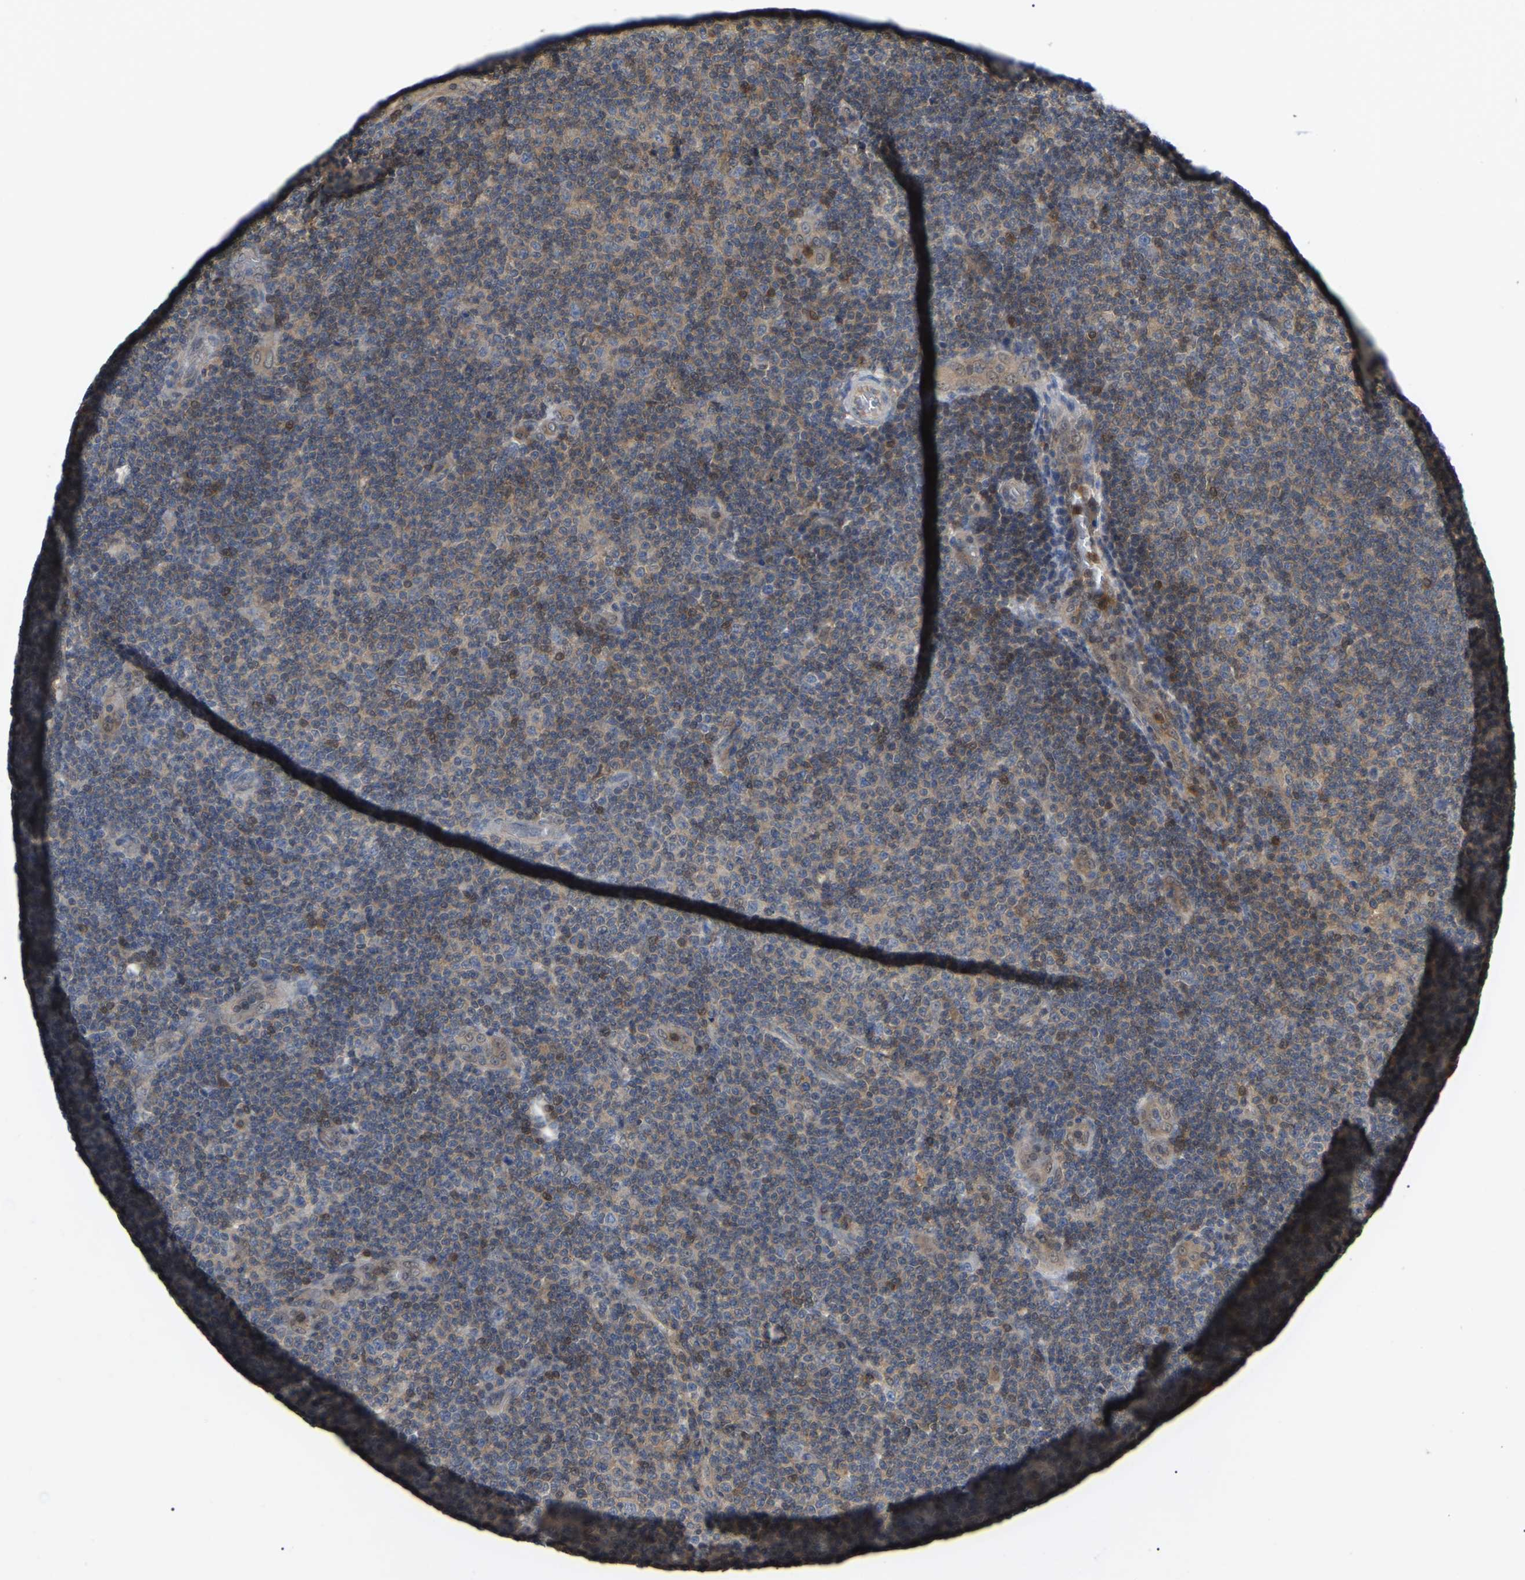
{"staining": {"intensity": "weak", "quantity": ">75%", "location": "cytoplasmic/membranous"}, "tissue": "lymphoma", "cell_type": "Tumor cells", "image_type": "cancer", "snomed": [{"axis": "morphology", "description": "Malignant lymphoma, non-Hodgkin's type, Low grade"}, {"axis": "topography", "description": "Lymph node"}], "caption": "An image showing weak cytoplasmic/membranous staining in approximately >75% of tumor cells in lymphoma, as visualized by brown immunohistochemical staining.", "gene": "CIT", "patient": {"sex": "male", "age": 83}}